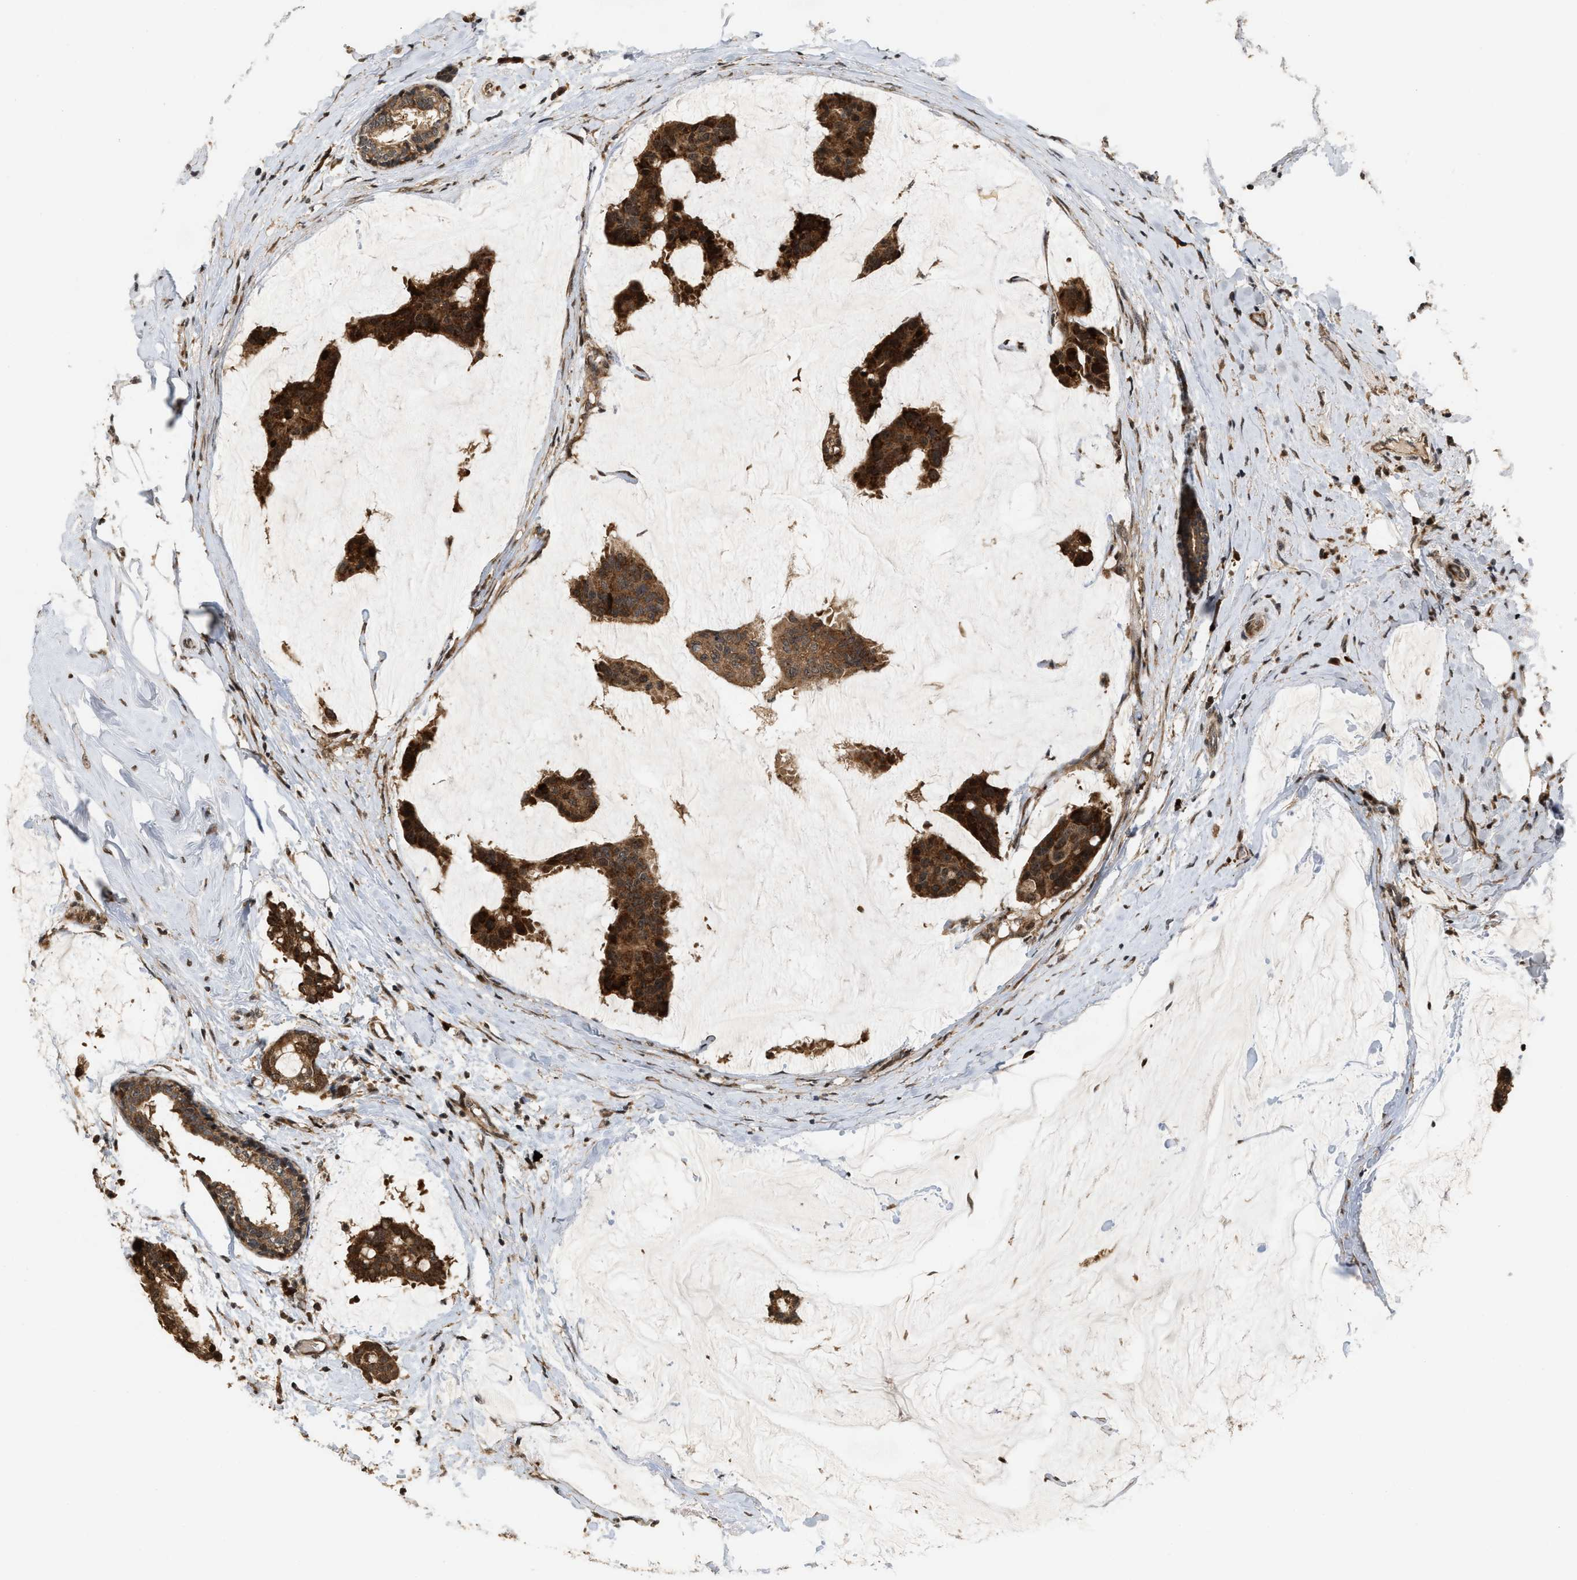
{"staining": {"intensity": "strong", "quantity": ">75%", "location": "cytoplasmic/membranous,nuclear"}, "tissue": "breast cancer", "cell_type": "Tumor cells", "image_type": "cancer", "snomed": [{"axis": "morphology", "description": "Duct carcinoma"}, {"axis": "topography", "description": "Breast"}], "caption": "Breast cancer stained with a protein marker exhibits strong staining in tumor cells.", "gene": "ELP2", "patient": {"sex": "female", "age": 93}}